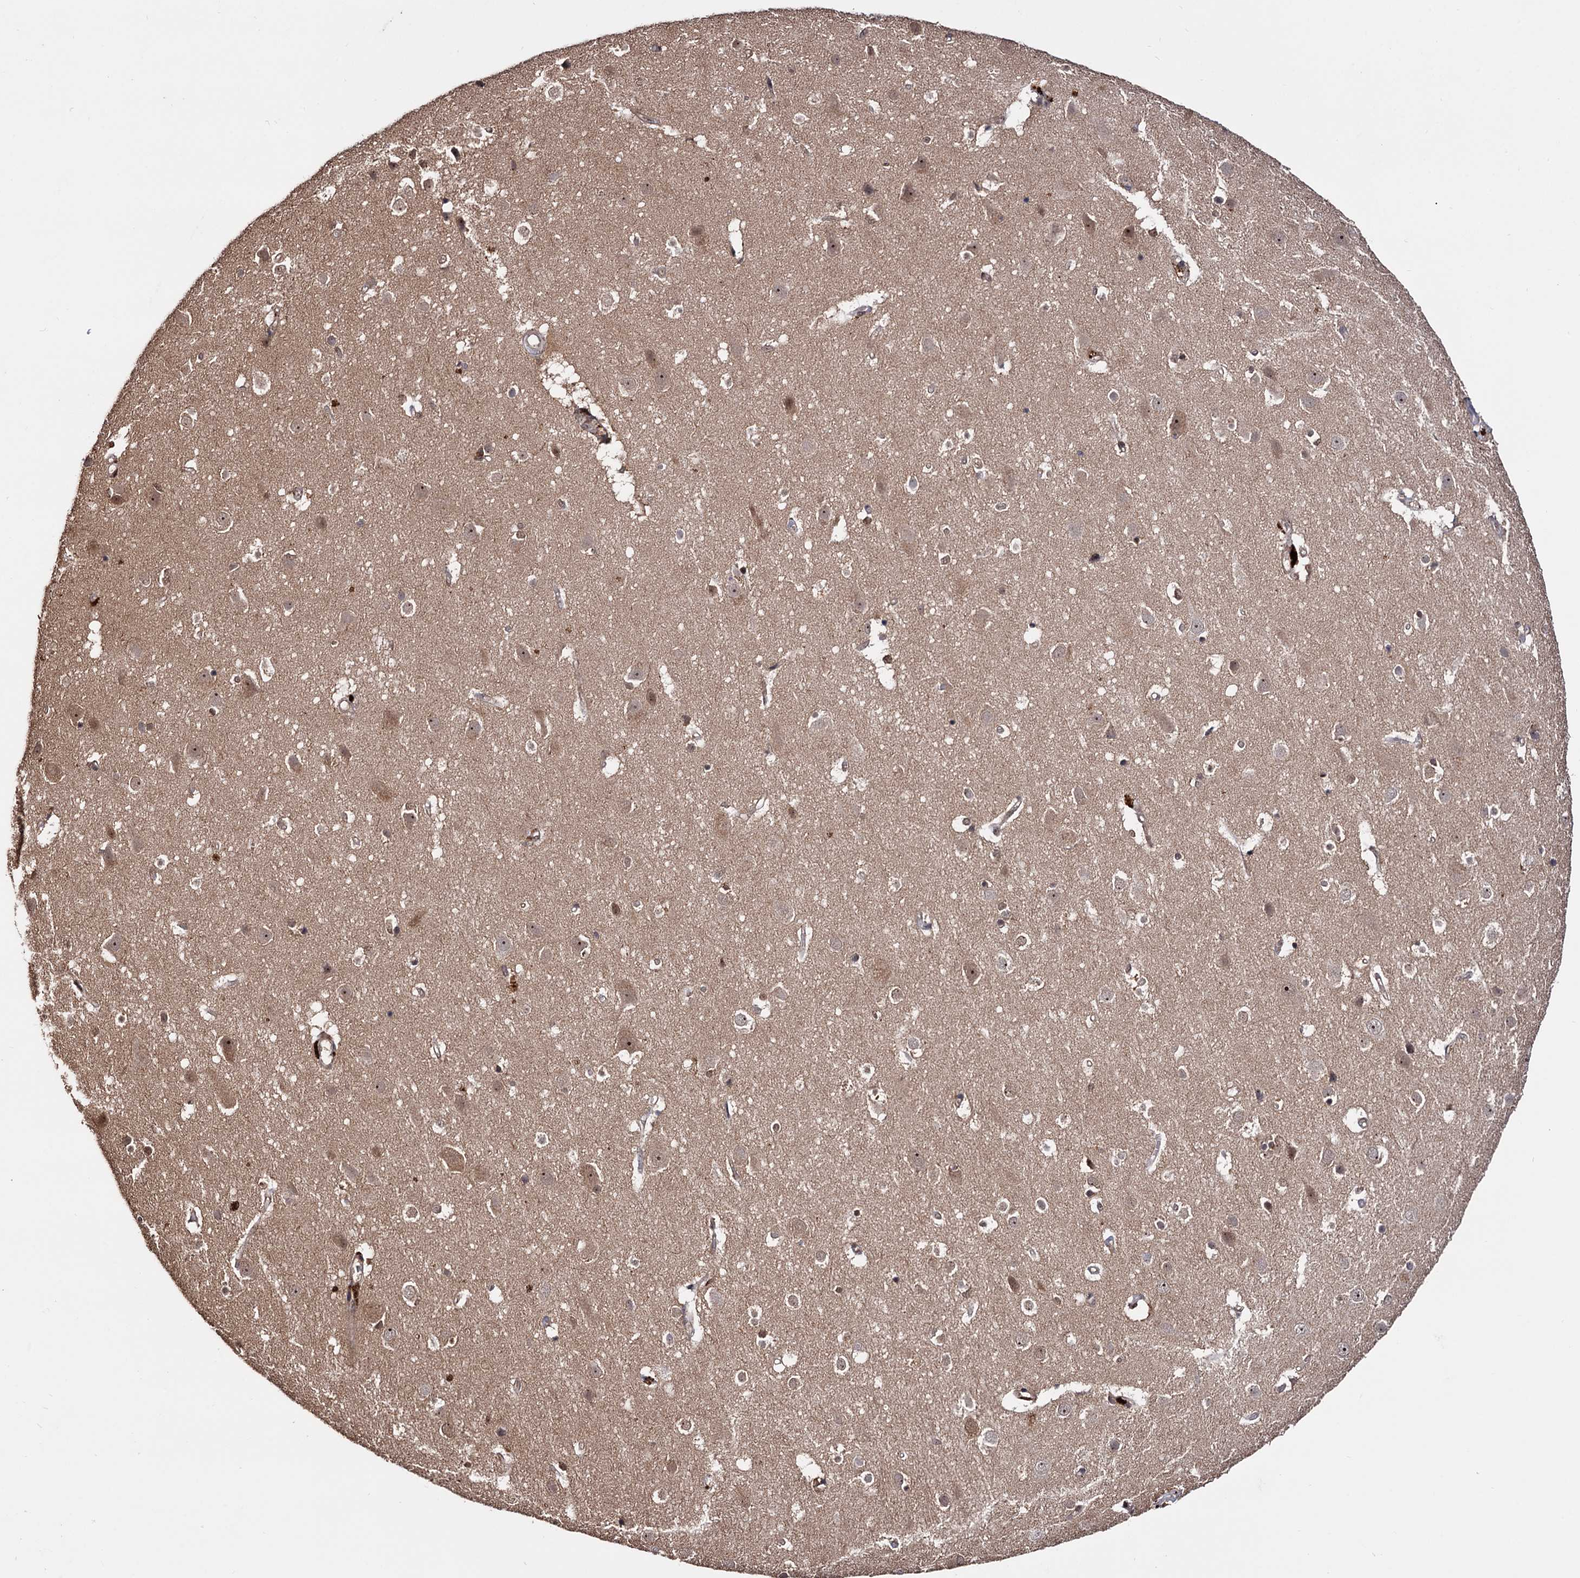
{"staining": {"intensity": "negative", "quantity": "none", "location": "none"}, "tissue": "cerebral cortex", "cell_type": "Endothelial cells", "image_type": "normal", "snomed": [{"axis": "morphology", "description": "Normal tissue, NOS"}, {"axis": "topography", "description": "Cerebral cortex"}], "caption": "The IHC histopathology image has no significant positivity in endothelial cells of cerebral cortex.", "gene": "PIGB", "patient": {"sex": "male", "age": 54}}